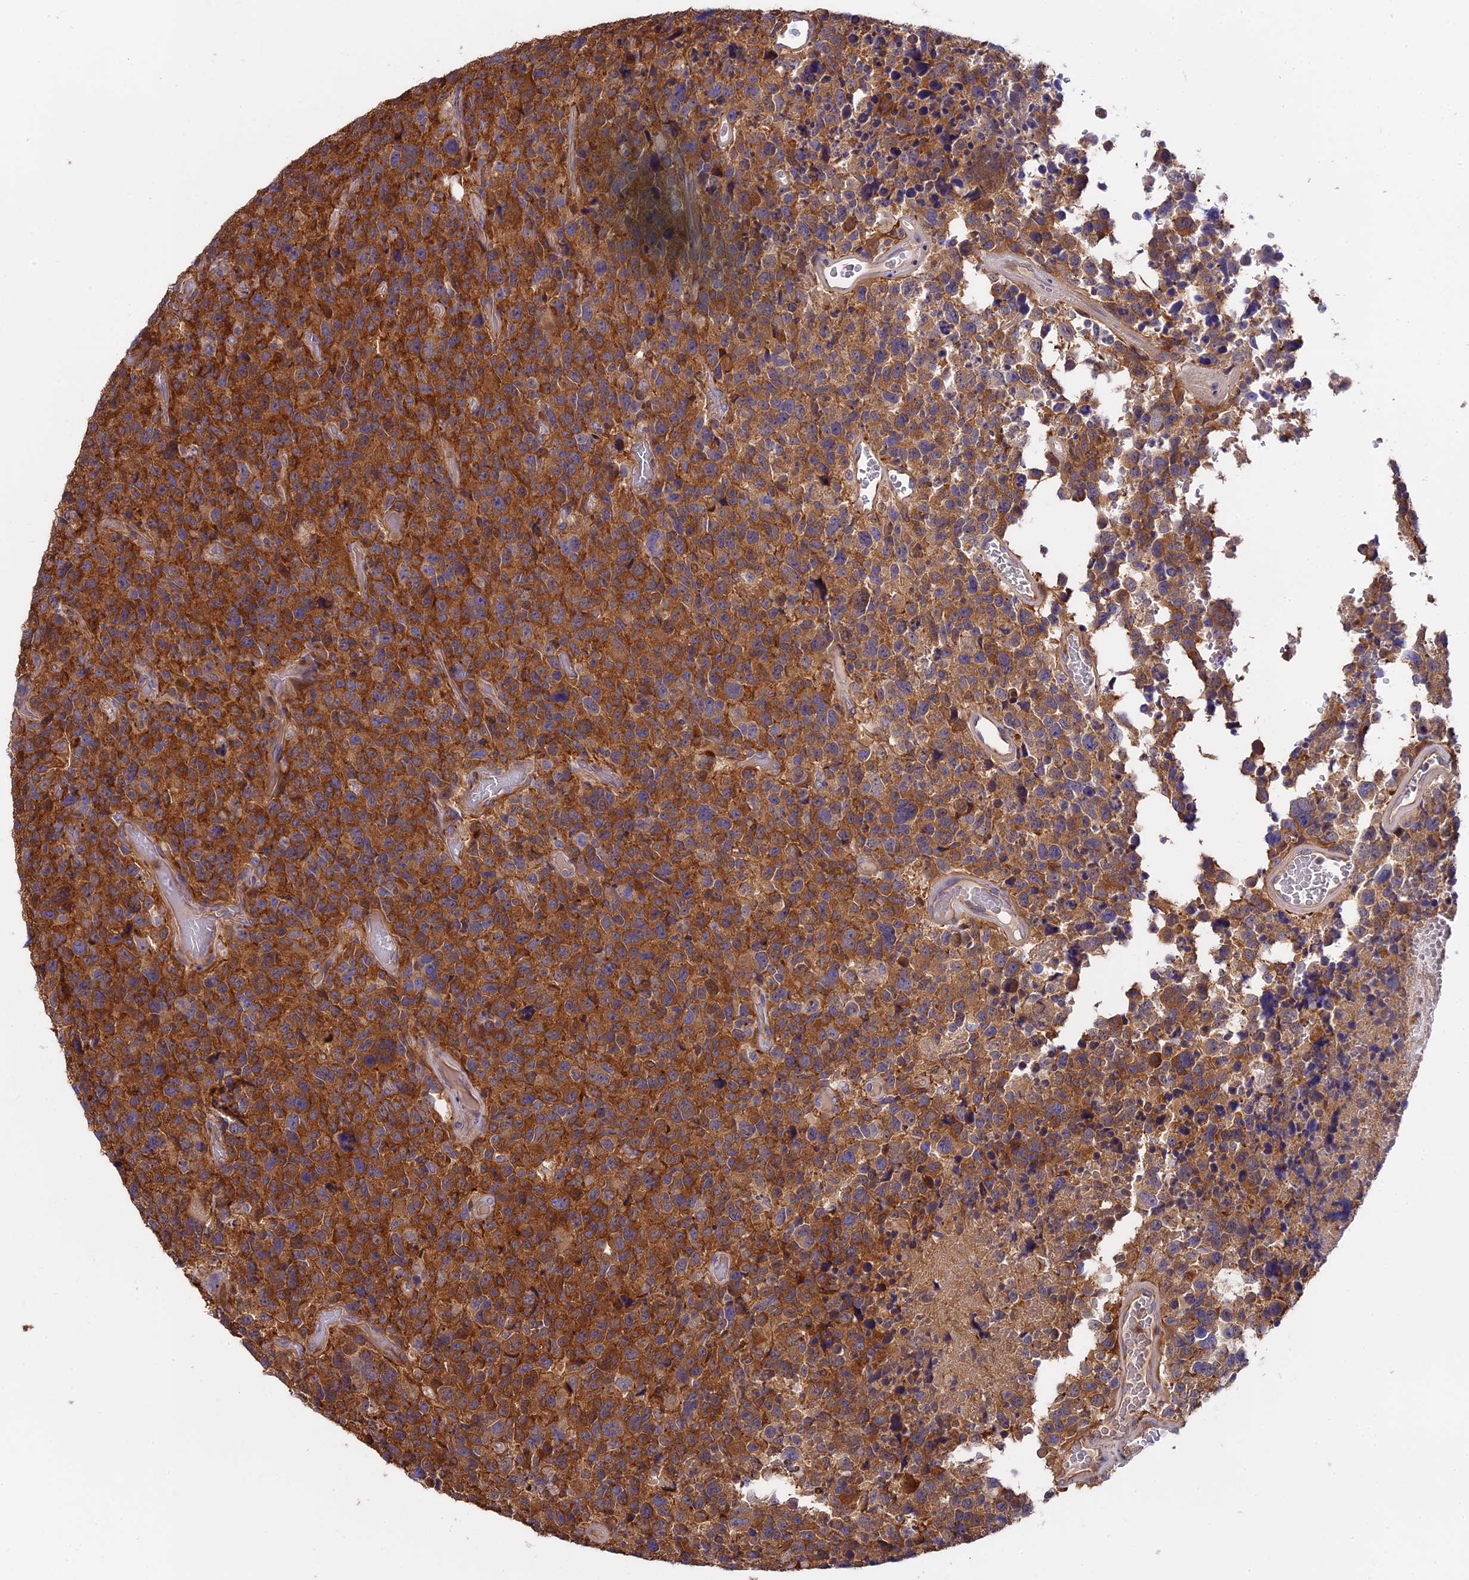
{"staining": {"intensity": "moderate", "quantity": ">75%", "location": "cytoplasmic/membranous"}, "tissue": "glioma", "cell_type": "Tumor cells", "image_type": "cancer", "snomed": [{"axis": "morphology", "description": "Glioma, malignant, High grade"}, {"axis": "topography", "description": "Brain"}], "caption": "IHC staining of glioma, which demonstrates medium levels of moderate cytoplasmic/membranous staining in about >75% of tumor cells indicating moderate cytoplasmic/membranous protein positivity. The staining was performed using DAB (brown) for protein detection and nuclei were counterstained in hematoxylin (blue).", "gene": "FAM118B", "patient": {"sex": "male", "age": 69}}